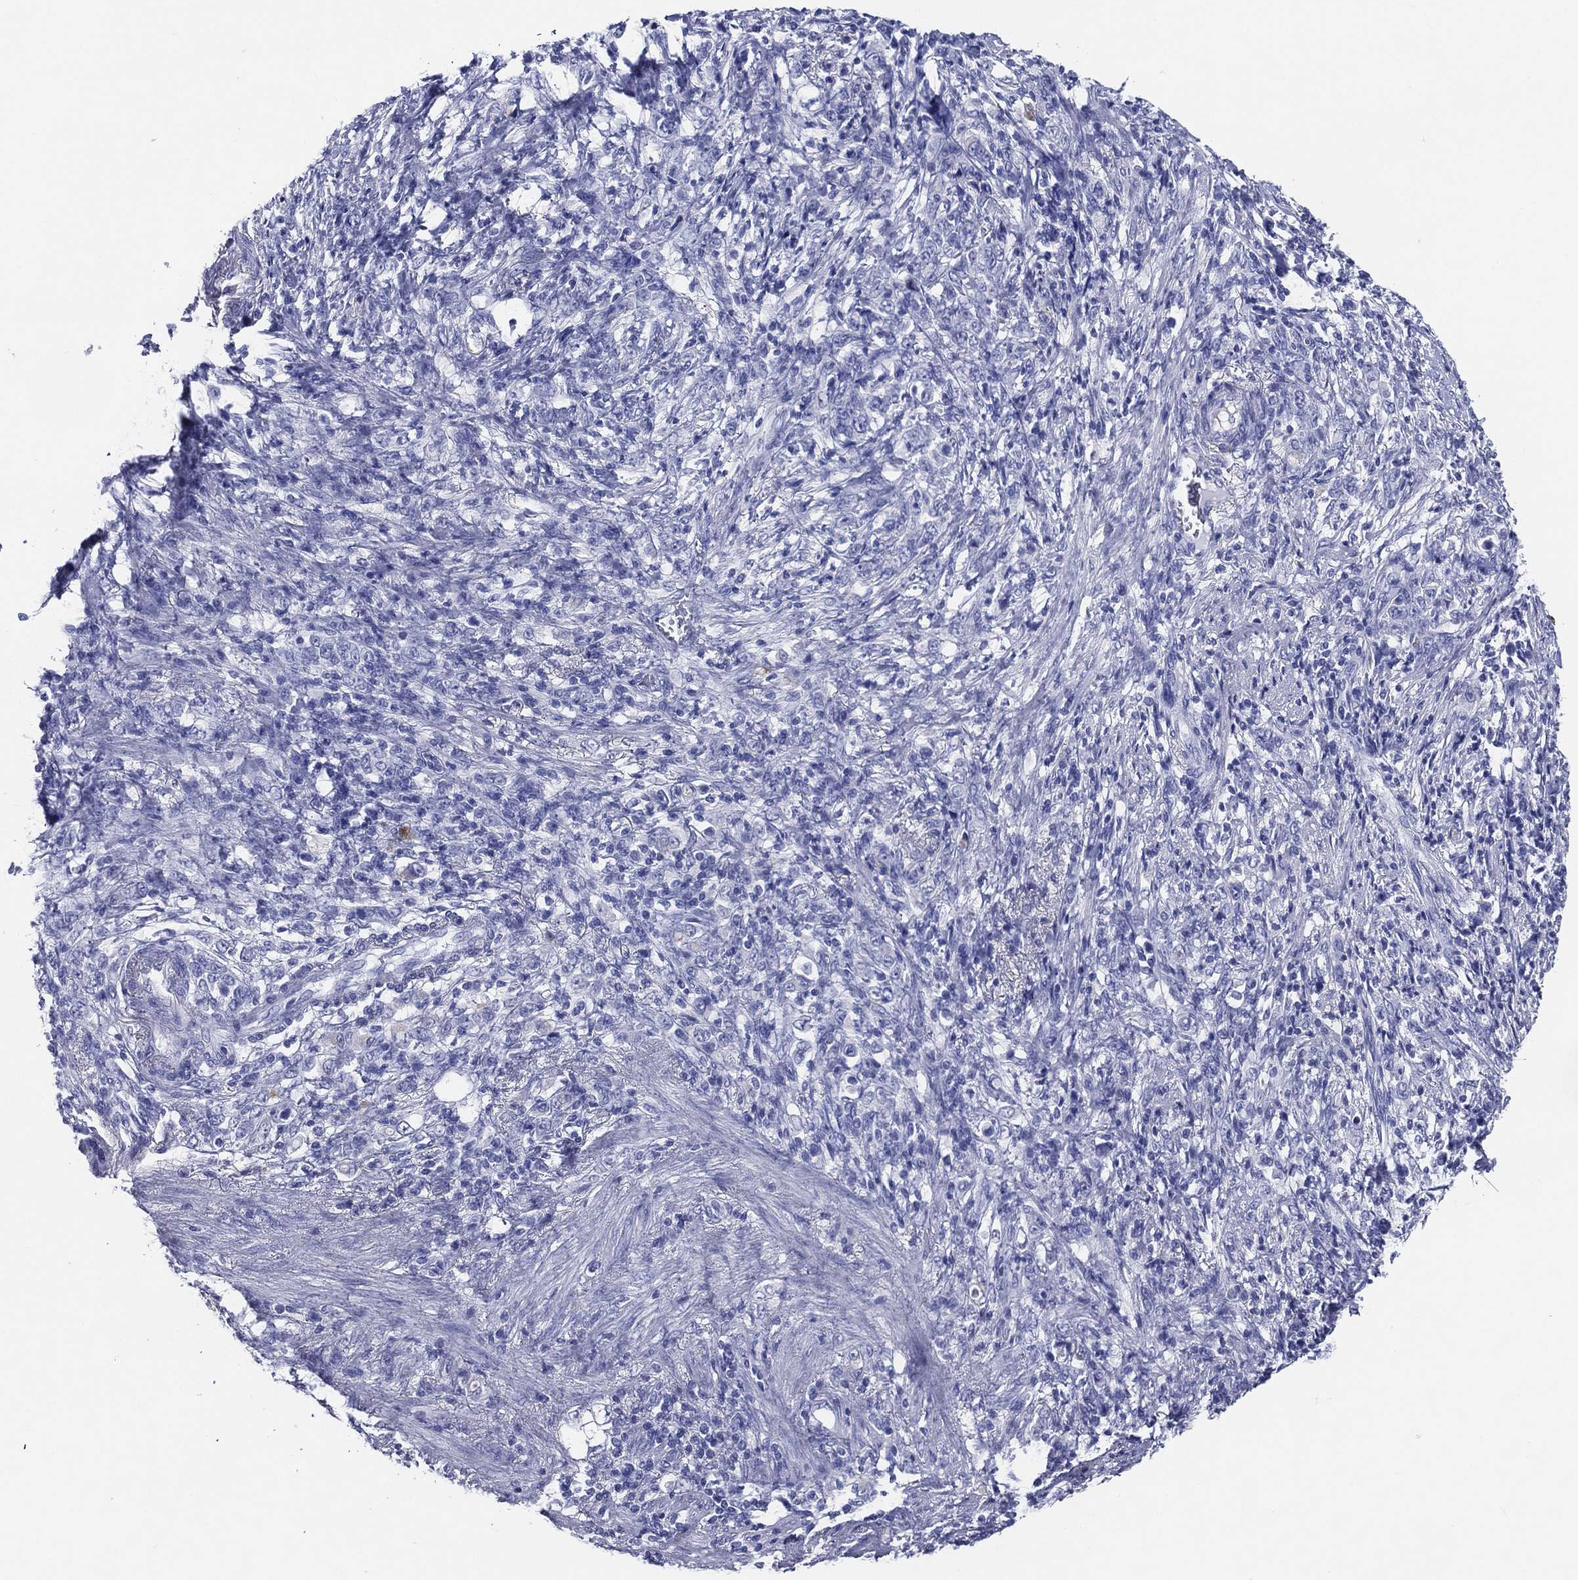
{"staining": {"intensity": "negative", "quantity": "none", "location": "none"}, "tissue": "stomach cancer", "cell_type": "Tumor cells", "image_type": "cancer", "snomed": [{"axis": "morphology", "description": "Normal tissue, NOS"}, {"axis": "morphology", "description": "Adenocarcinoma, NOS"}, {"axis": "topography", "description": "Stomach"}], "caption": "Tumor cells show no significant positivity in adenocarcinoma (stomach).", "gene": "ACE2", "patient": {"sex": "female", "age": 79}}